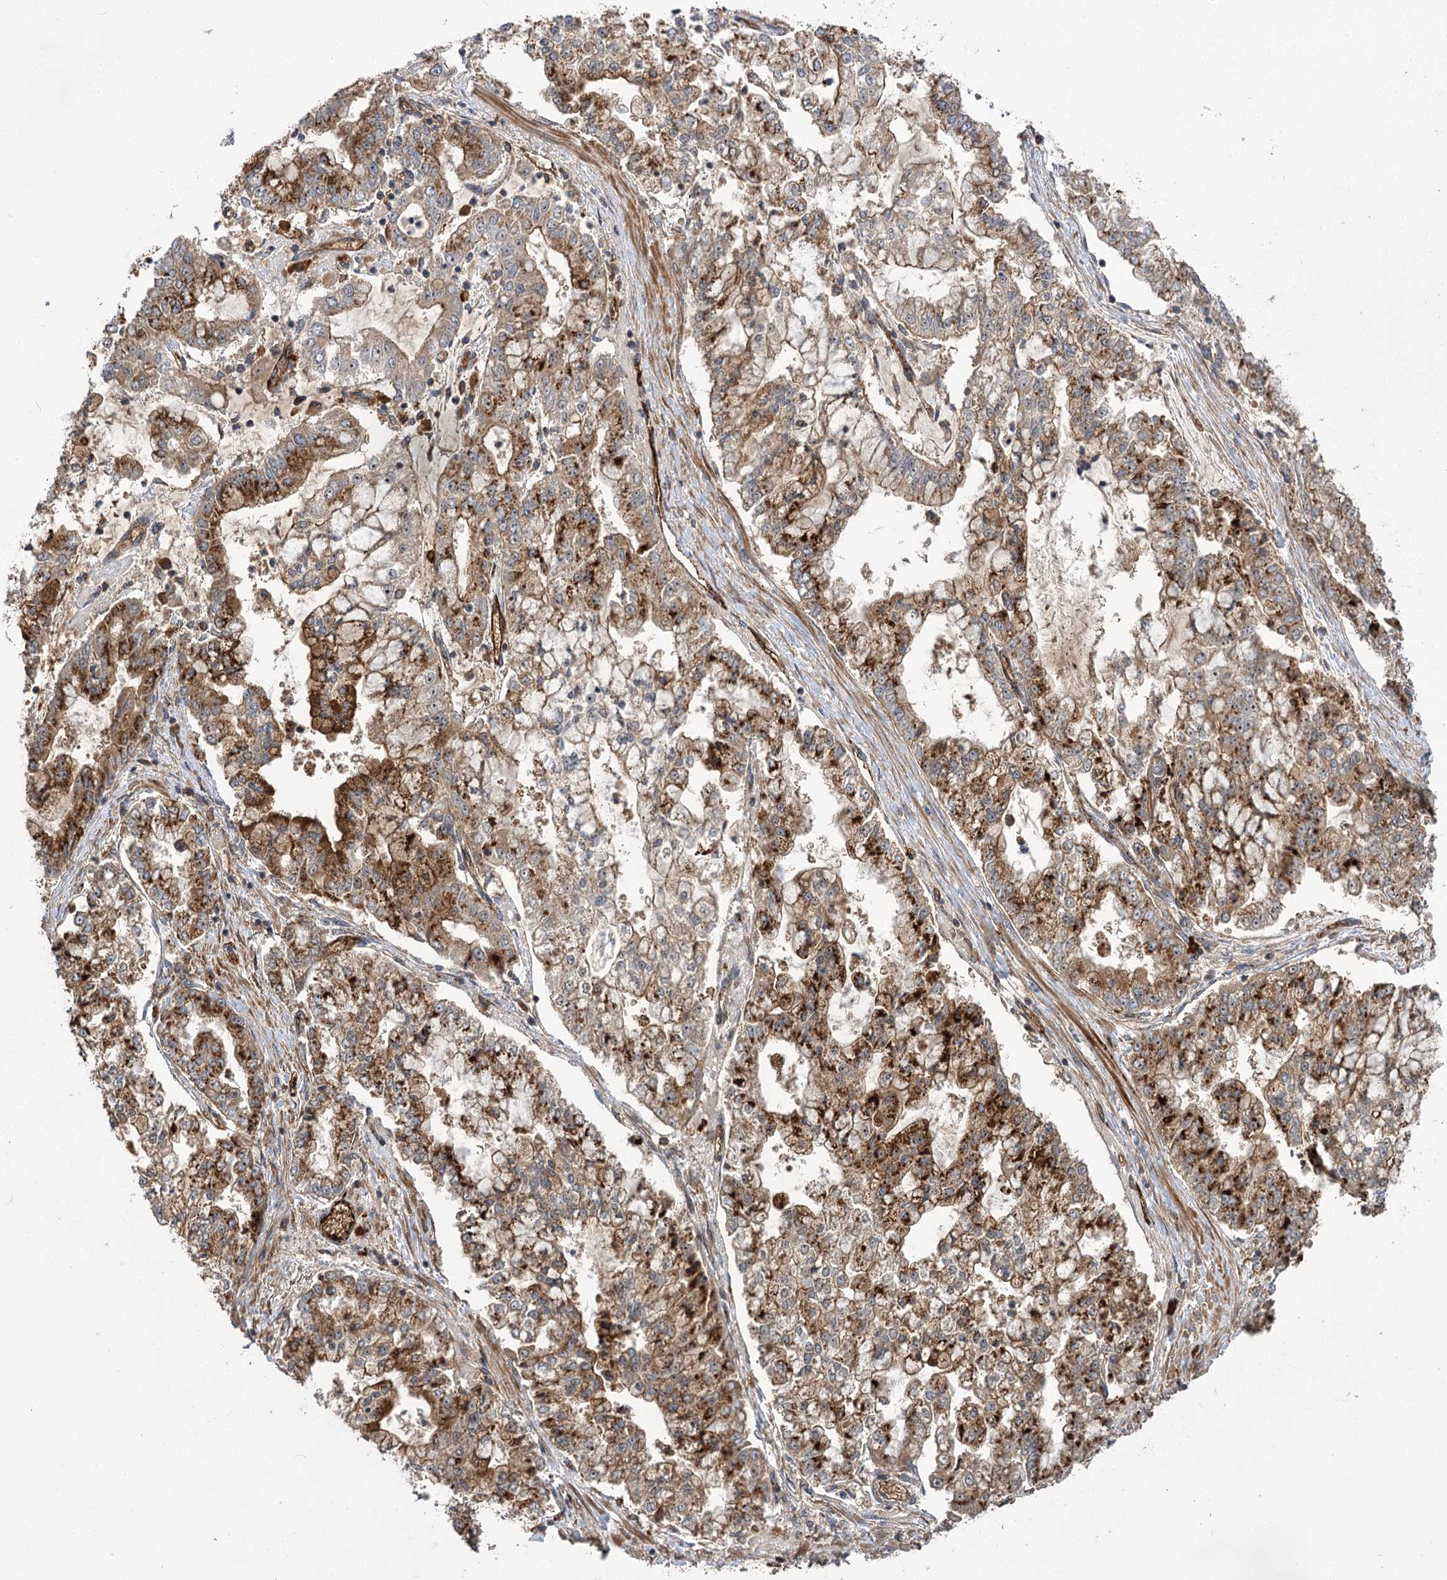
{"staining": {"intensity": "strong", "quantity": ">75%", "location": "cytoplasmic/membranous"}, "tissue": "stomach cancer", "cell_type": "Tumor cells", "image_type": "cancer", "snomed": [{"axis": "morphology", "description": "Adenocarcinoma, NOS"}, {"axis": "topography", "description": "Stomach"}], "caption": "Strong cytoplasmic/membranous positivity is identified in about >75% of tumor cells in stomach cancer. (Stains: DAB in brown, nuclei in blue, Microscopy: brightfield microscopy at high magnification).", "gene": "CARD19", "patient": {"sex": "male", "age": 76}}